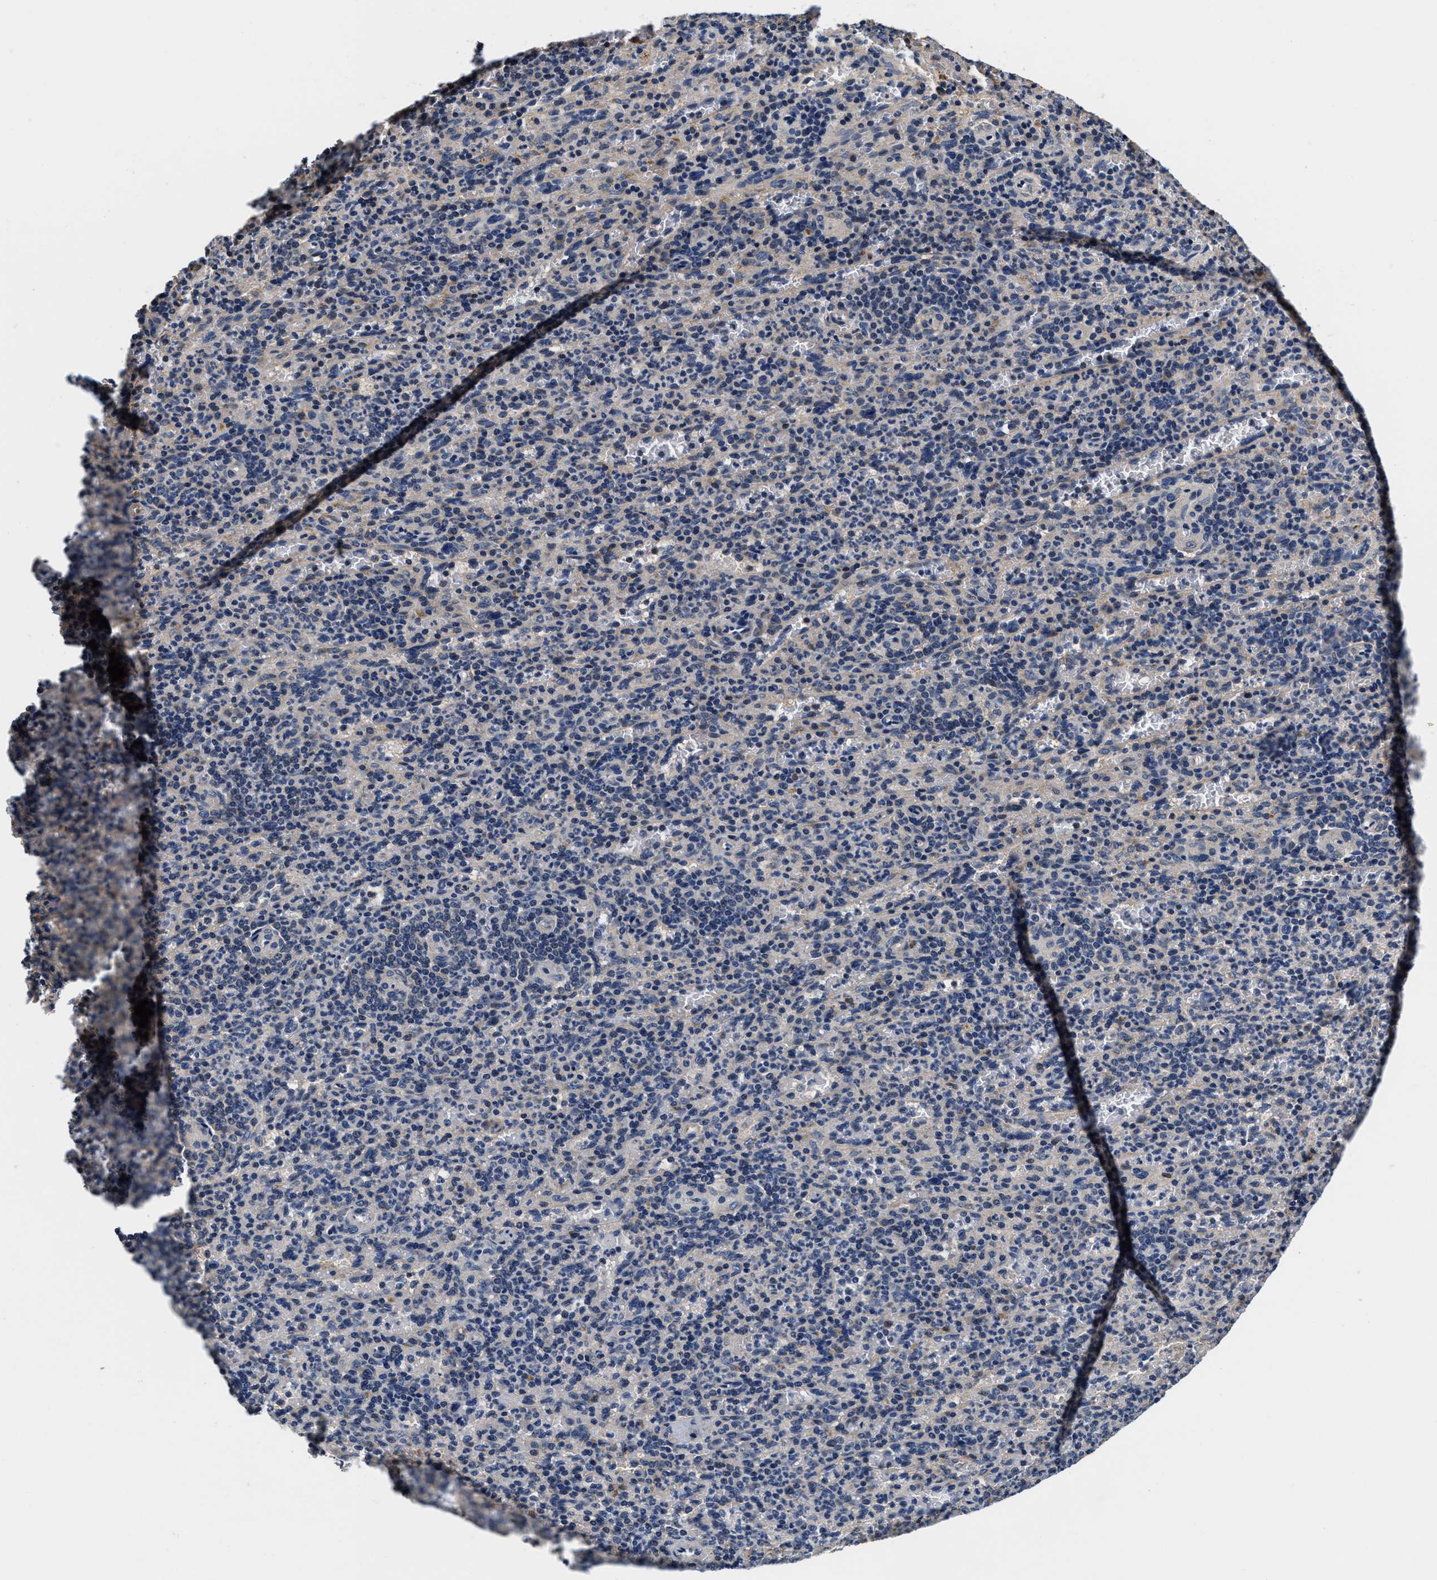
{"staining": {"intensity": "negative", "quantity": "none", "location": "none"}, "tissue": "spleen", "cell_type": "Cells in red pulp", "image_type": "normal", "snomed": [{"axis": "morphology", "description": "Normal tissue, NOS"}, {"axis": "topography", "description": "Spleen"}], "caption": "High magnification brightfield microscopy of normal spleen stained with DAB (3,3'-diaminobenzidine) (brown) and counterstained with hematoxylin (blue): cells in red pulp show no significant positivity. (Immunohistochemistry, brightfield microscopy, high magnification).", "gene": "ANKIB1", "patient": {"sex": "female", "age": 74}}